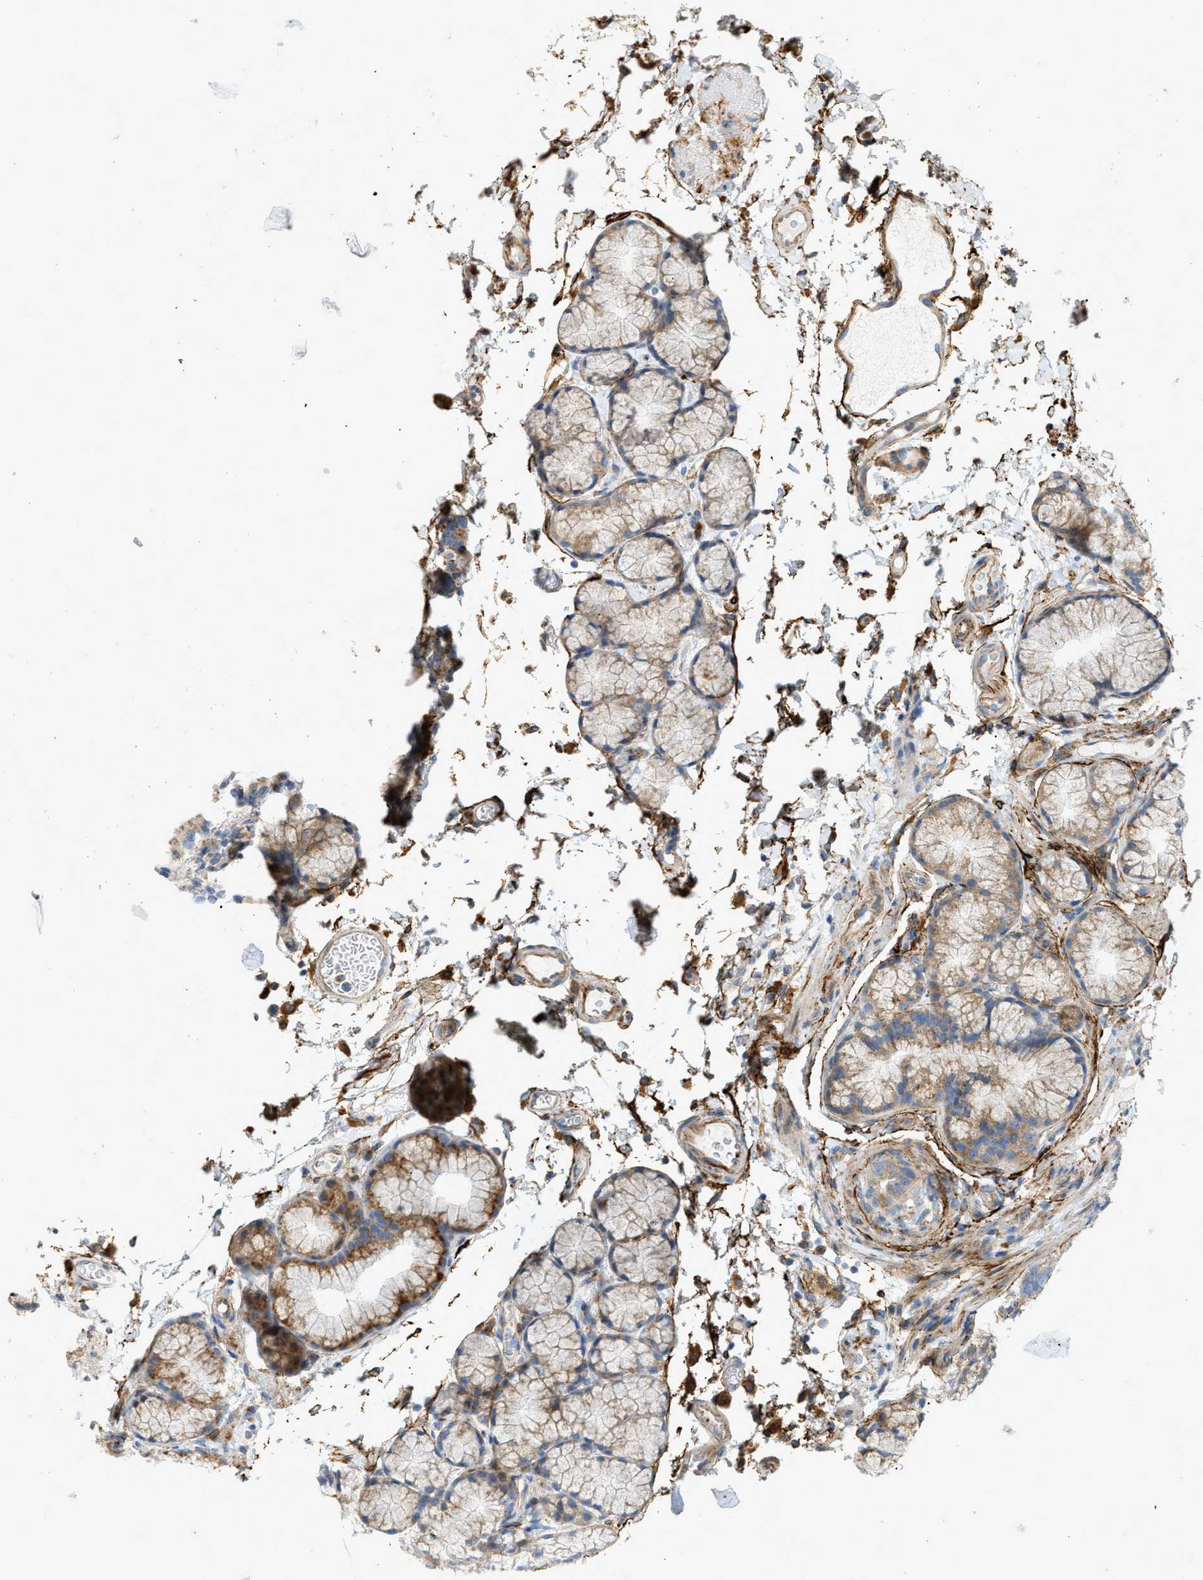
{"staining": {"intensity": "moderate", "quantity": ">75%", "location": "cytoplasmic/membranous"}, "tissue": "duodenum", "cell_type": "Glandular cells", "image_type": "normal", "snomed": [{"axis": "morphology", "description": "Normal tissue, NOS"}, {"axis": "topography", "description": "Small intestine, NOS"}], "caption": "Immunohistochemical staining of unremarkable human duodenum displays >75% levels of moderate cytoplasmic/membranous protein expression in approximately >75% of glandular cells.", "gene": "LMBRD1", "patient": {"sex": "female", "age": 71}}